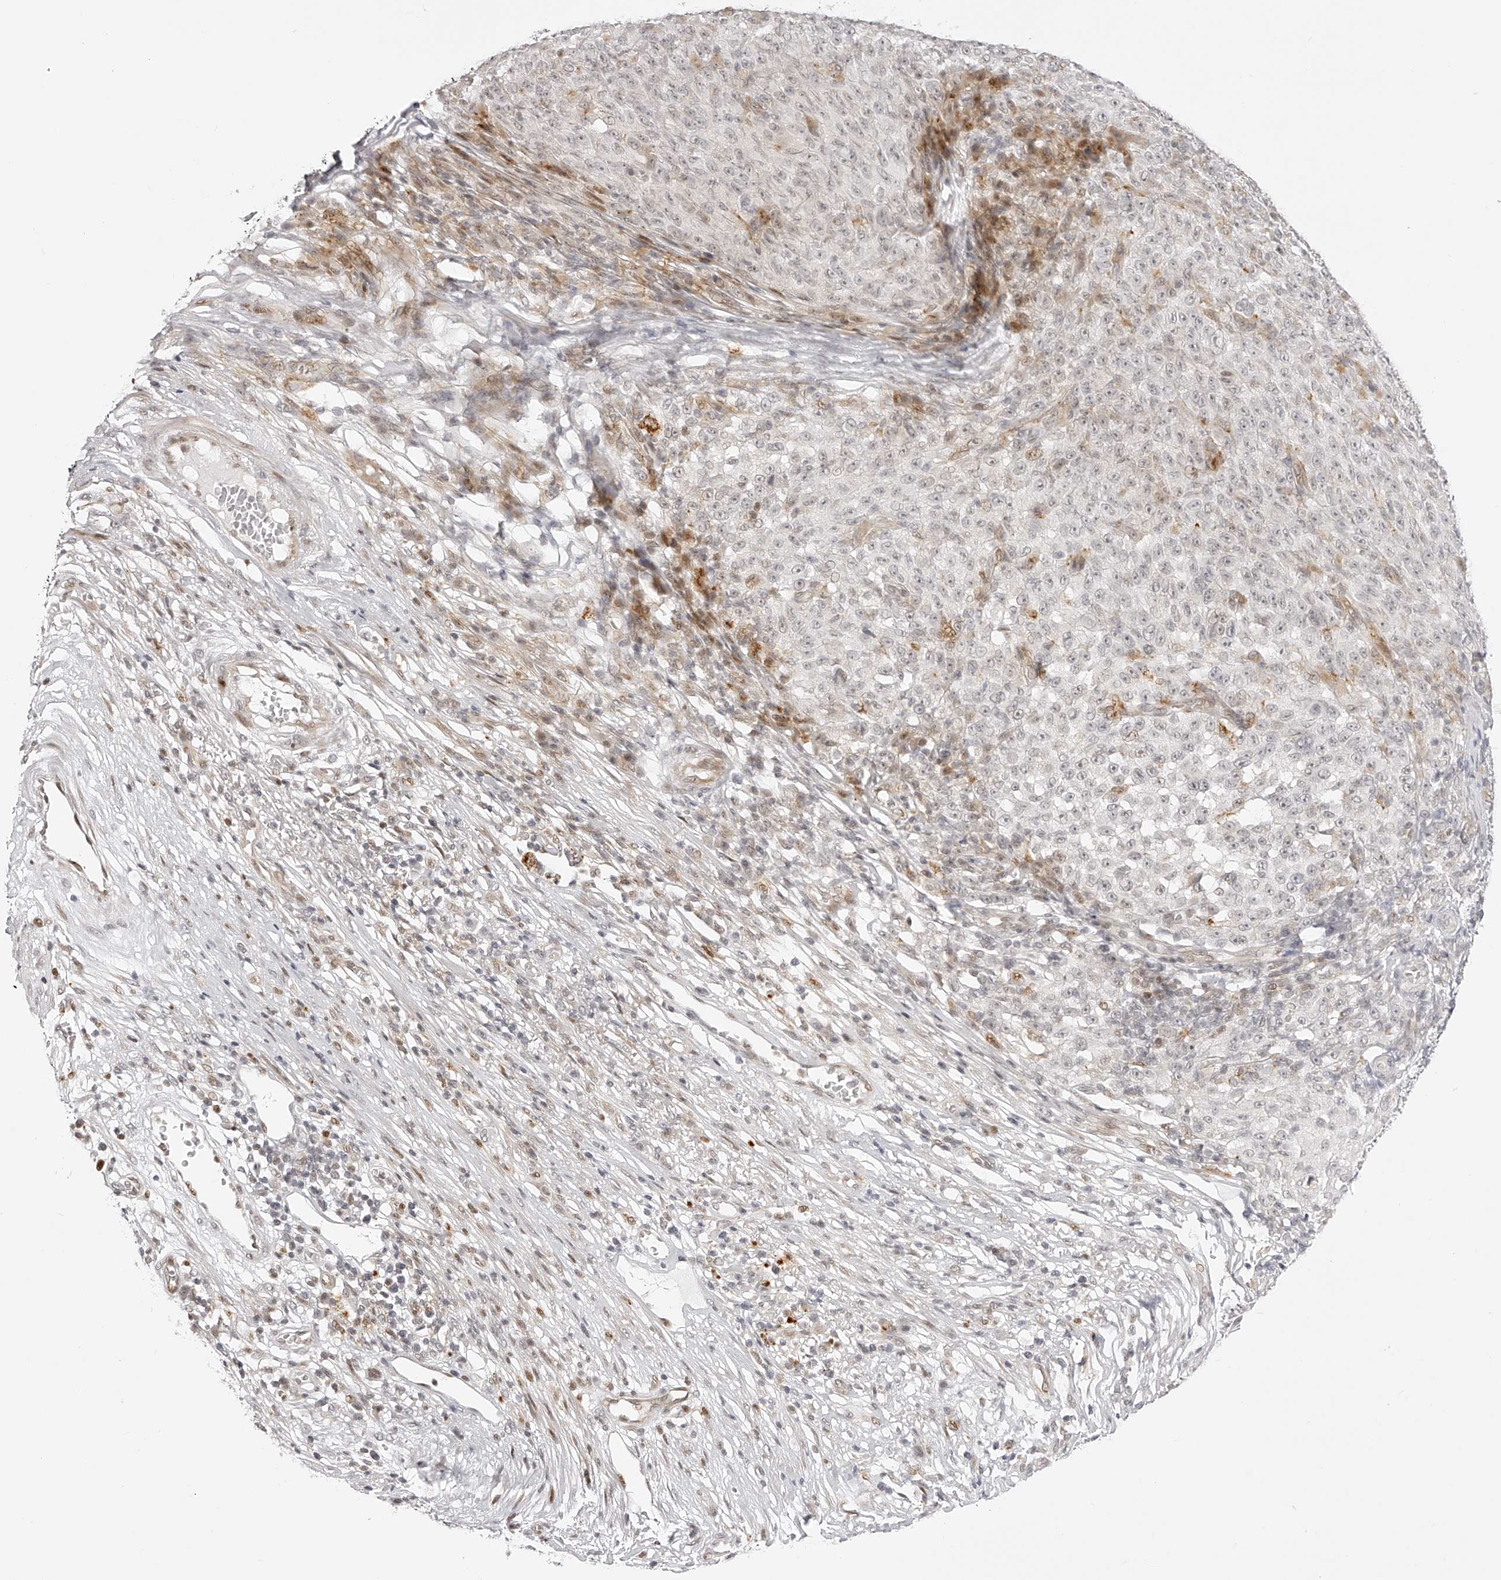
{"staining": {"intensity": "weak", "quantity": "<25%", "location": "nuclear"}, "tissue": "melanoma", "cell_type": "Tumor cells", "image_type": "cancer", "snomed": [{"axis": "morphology", "description": "Malignant melanoma, NOS"}, {"axis": "topography", "description": "Skin"}], "caption": "Malignant melanoma was stained to show a protein in brown. There is no significant positivity in tumor cells. (DAB (3,3'-diaminobenzidine) immunohistochemistry (IHC) visualized using brightfield microscopy, high magnification).", "gene": "PLEKHG1", "patient": {"sex": "female", "age": 82}}